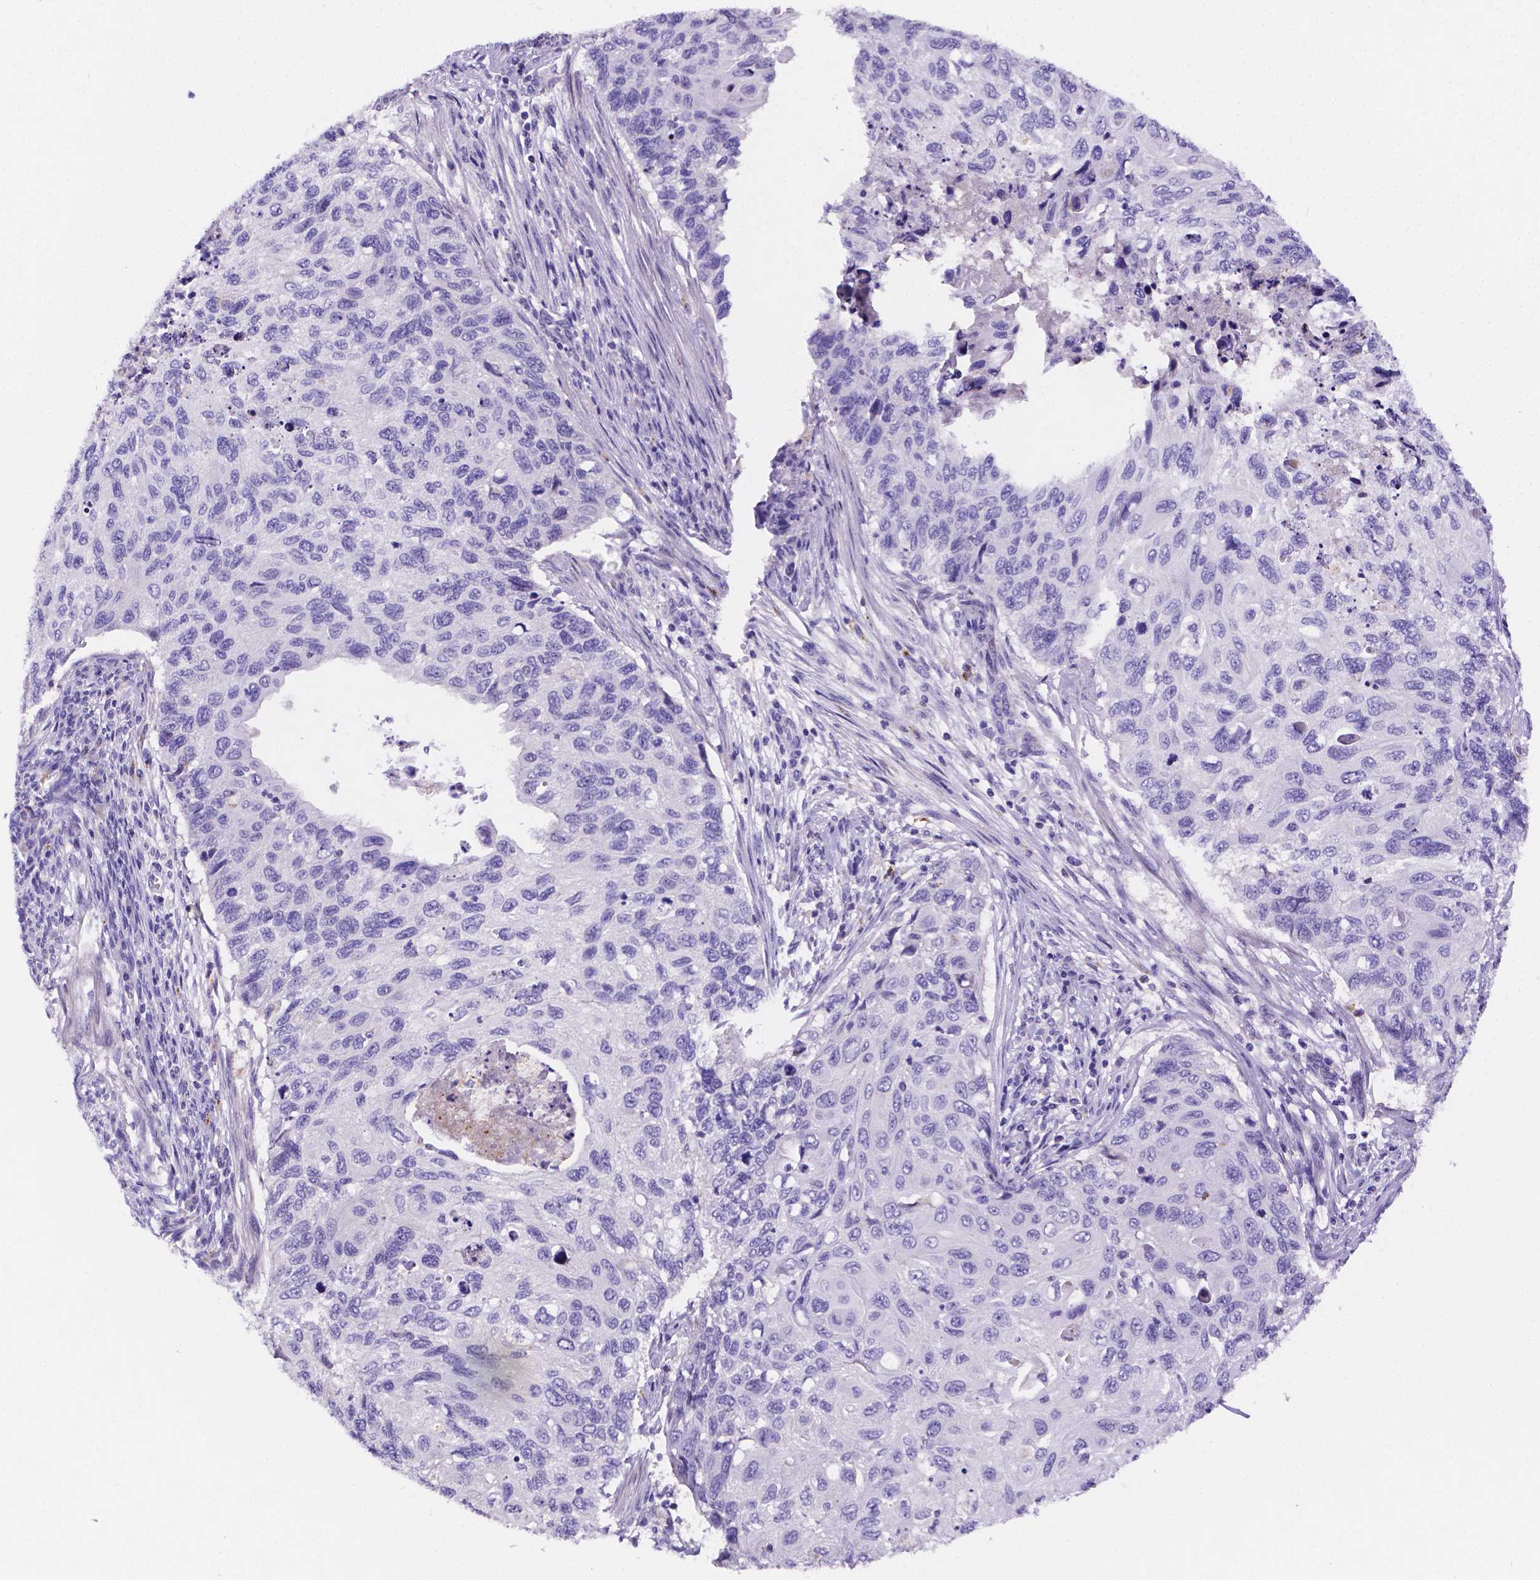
{"staining": {"intensity": "negative", "quantity": "none", "location": "none"}, "tissue": "breast cancer", "cell_type": "Tumor cells", "image_type": "cancer", "snomed": [{"axis": "morphology", "description": "Lobular carcinoma"}, {"axis": "topography", "description": "Breast"}], "caption": "This is an immunohistochemistry (IHC) histopathology image of breast cancer (lobular carcinoma). There is no staining in tumor cells.", "gene": "NRGN", "patient": {"sex": "female", "age": 66}}